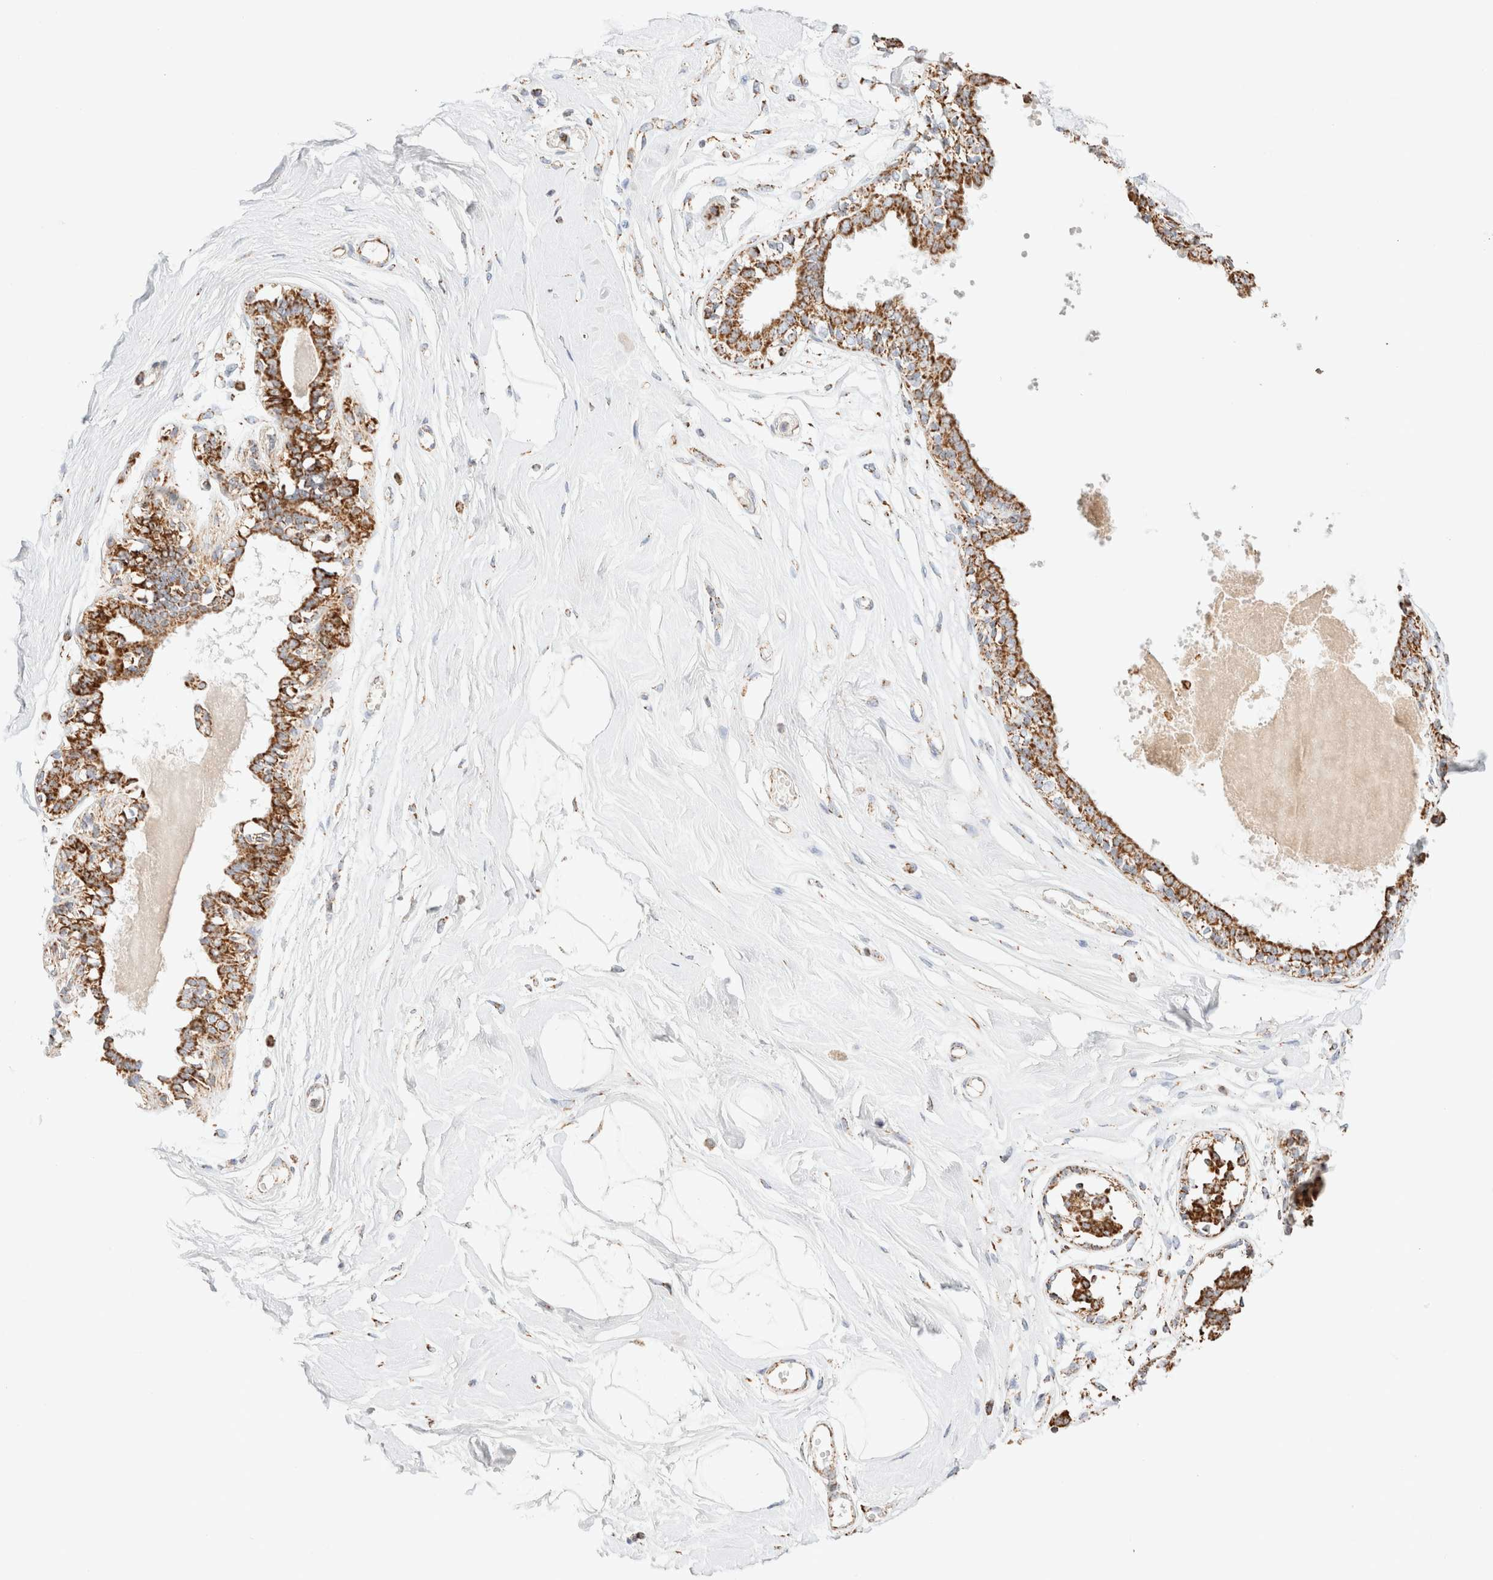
{"staining": {"intensity": "negative", "quantity": "none", "location": "none"}, "tissue": "breast", "cell_type": "Adipocytes", "image_type": "normal", "snomed": [{"axis": "morphology", "description": "Normal tissue, NOS"}, {"axis": "topography", "description": "Breast"}], "caption": "A high-resolution image shows immunohistochemistry (IHC) staining of benign breast, which exhibits no significant expression in adipocytes. Nuclei are stained in blue.", "gene": "PHB2", "patient": {"sex": "female", "age": 45}}